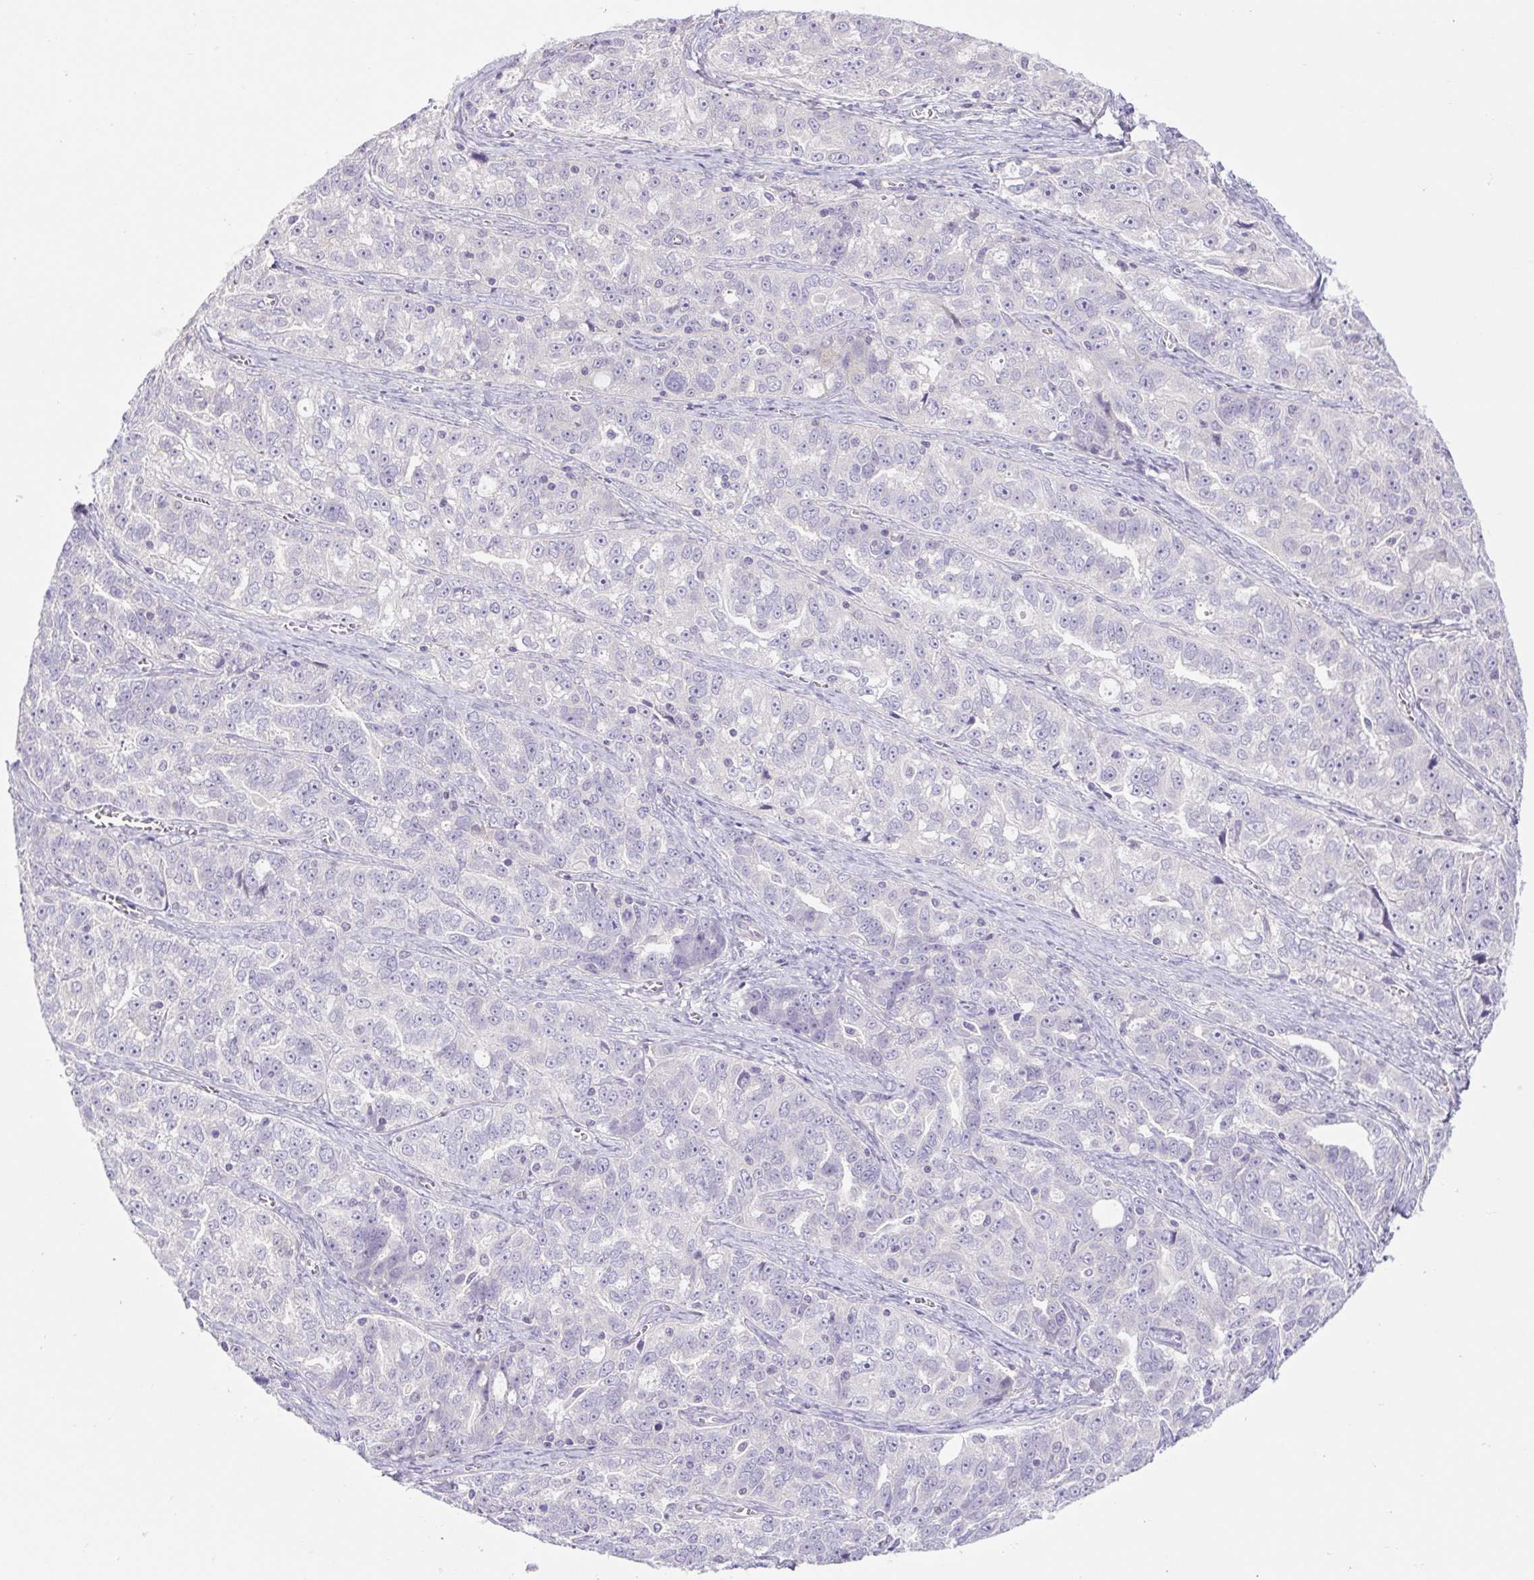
{"staining": {"intensity": "negative", "quantity": "none", "location": "none"}, "tissue": "ovarian cancer", "cell_type": "Tumor cells", "image_type": "cancer", "snomed": [{"axis": "morphology", "description": "Cystadenocarcinoma, serous, NOS"}, {"axis": "topography", "description": "Ovary"}], "caption": "A histopathology image of ovarian cancer (serous cystadenocarcinoma) stained for a protein exhibits no brown staining in tumor cells.", "gene": "FAM177B", "patient": {"sex": "female", "age": 51}}